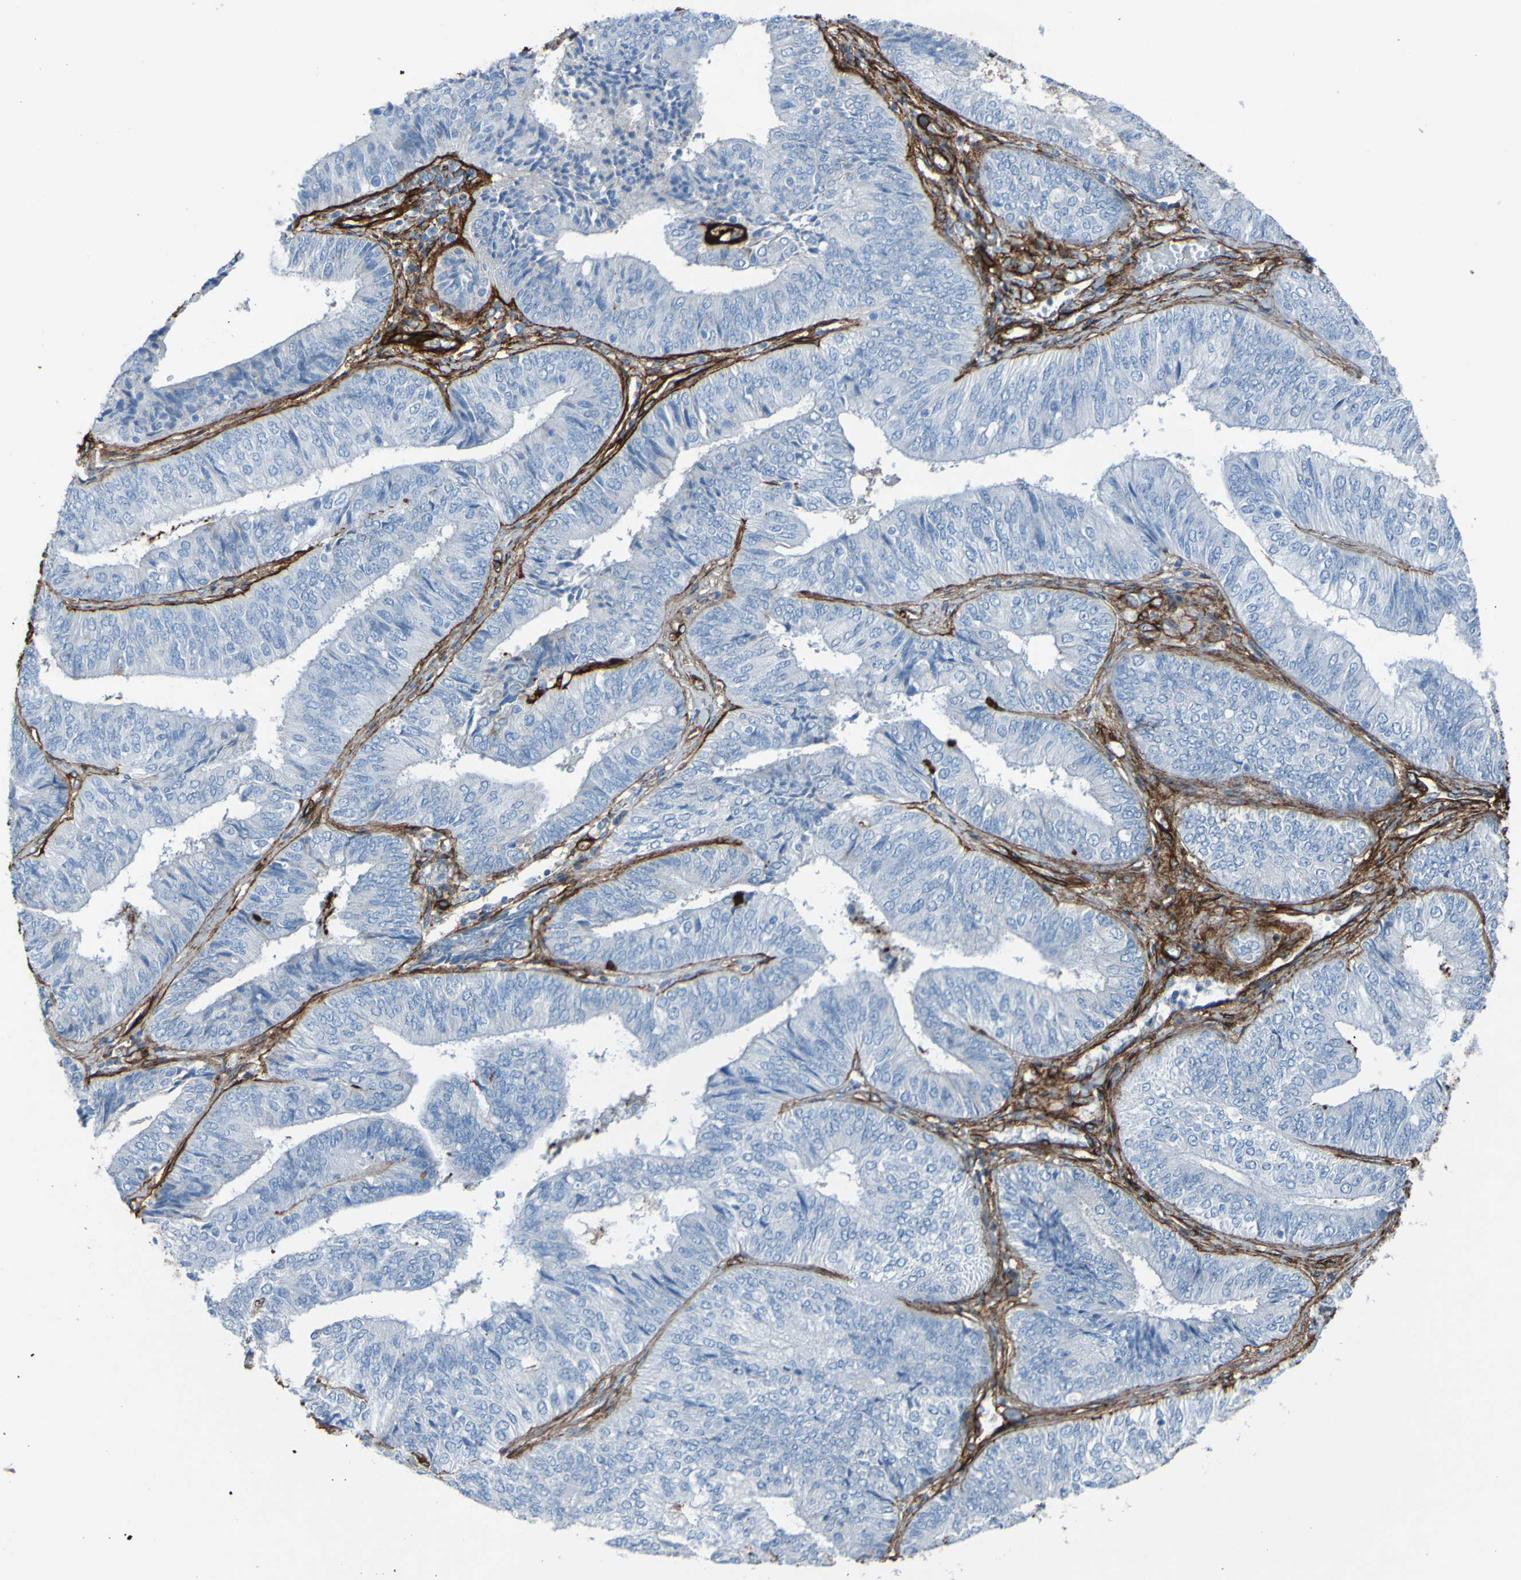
{"staining": {"intensity": "negative", "quantity": "none", "location": "none"}, "tissue": "endometrial cancer", "cell_type": "Tumor cells", "image_type": "cancer", "snomed": [{"axis": "morphology", "description": "Adenocarcinoma, NOS"}, {"axis": "topography", "description": "Endometrium"}], "caption": "Human endometrial cancer (adenocarcinoma) stained for a protein using immunohistochemistry reveals no staining in tumor cells.", "gene": "COL4A2", "patient": {"sex": "female", "age": 58}}